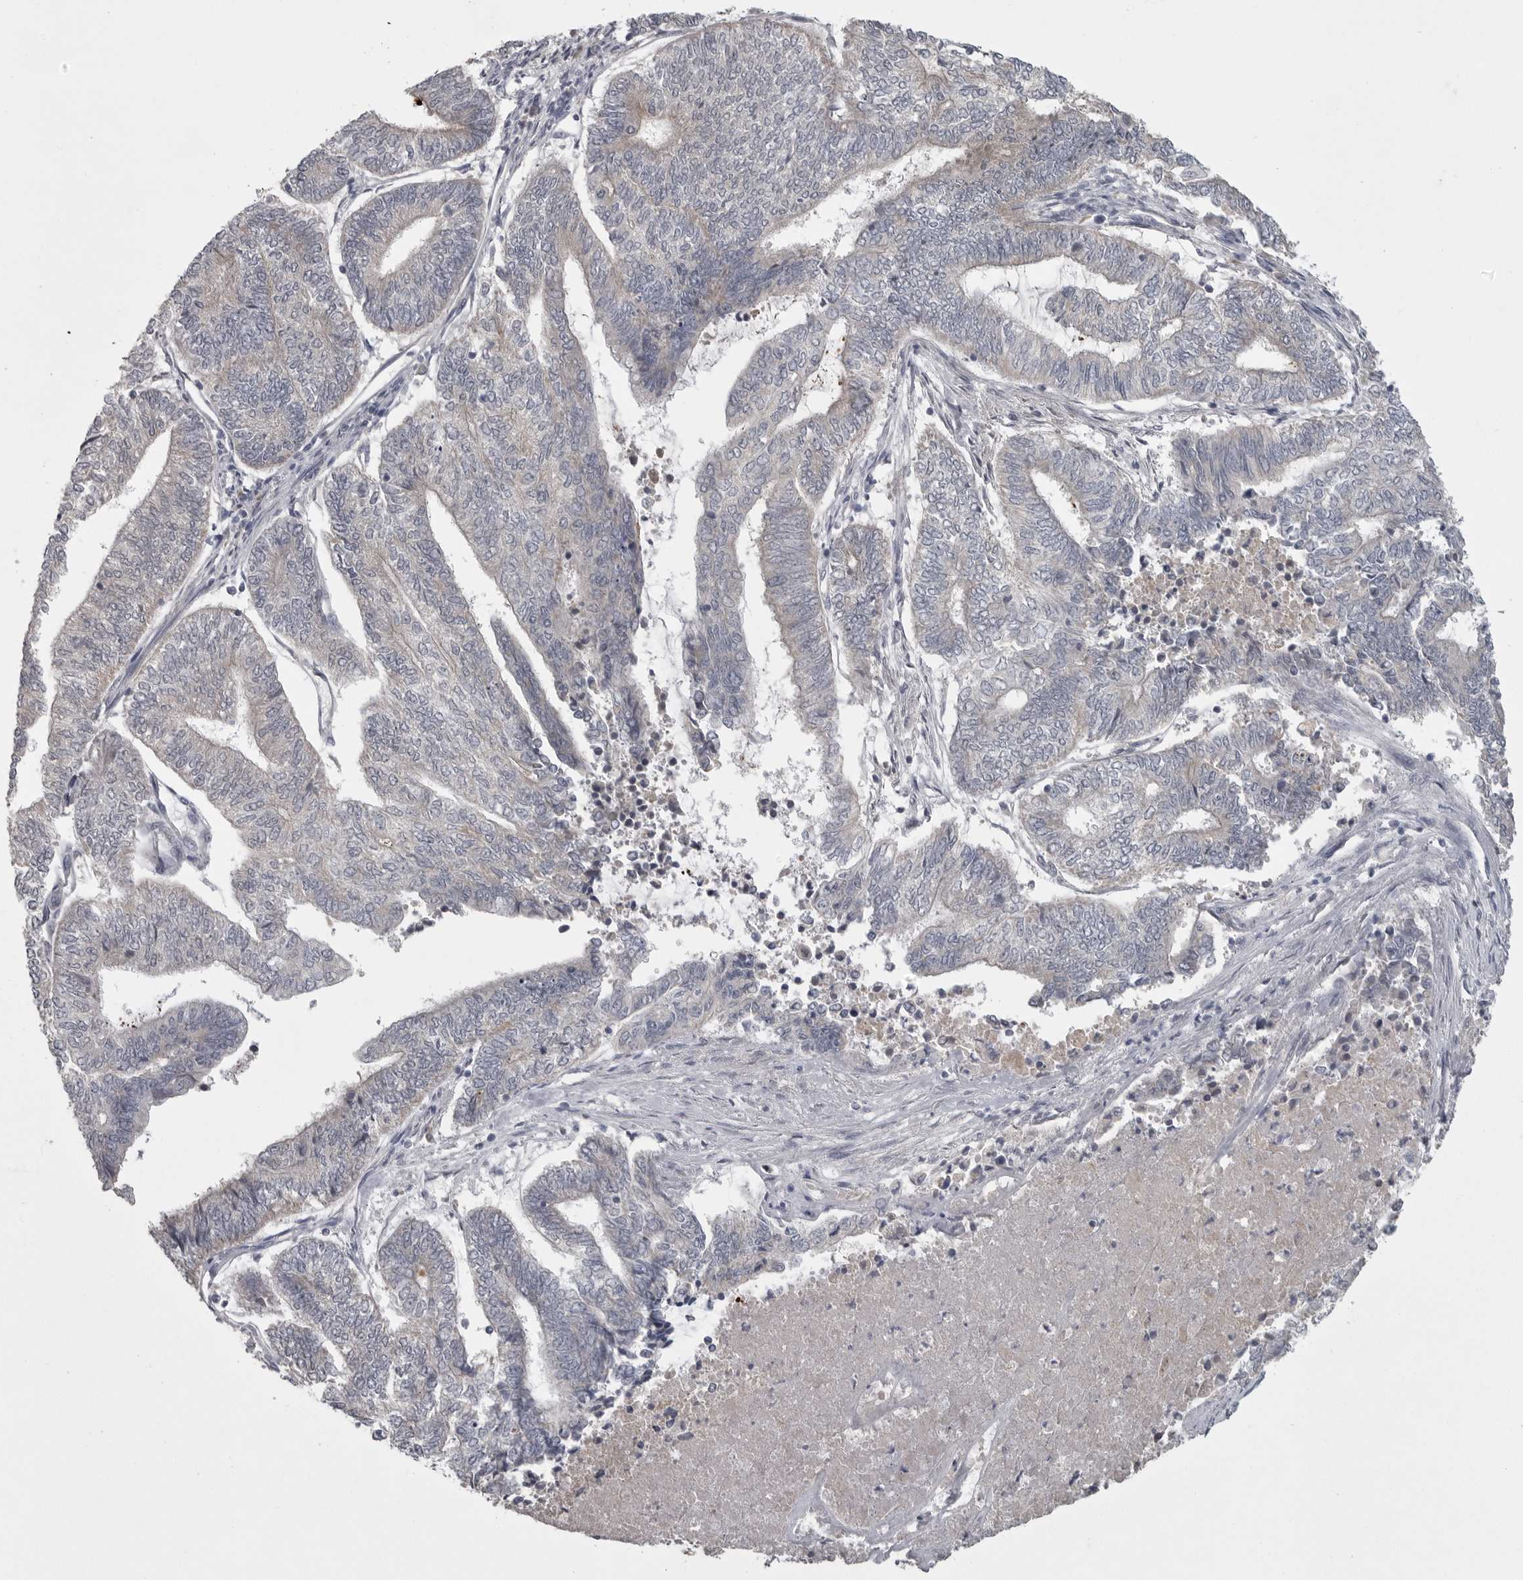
{"staining": {"intensity": "negative", "quantity": "none", "location": "none"}, "tissue": "endometrial cancer", "cell_type": "Tumor cells", "image_type": "cancer", "snomed": [{"axis": "morphology", "description": "Adenocarcinoma, NOS"}, {"axis": "topography", "description": "Uterus"}, {"axis": "topography", "description": "Endometrium"}], "caption": "Tumor cells show no significant positivity in endometrial cancer (adenocarcinoma). (DAB (3,3'-diaminobenzidine) IHC with hematoxylin counter stain).", "gene": "PHF13", "patient": {"sex": "female", "age": 70}}